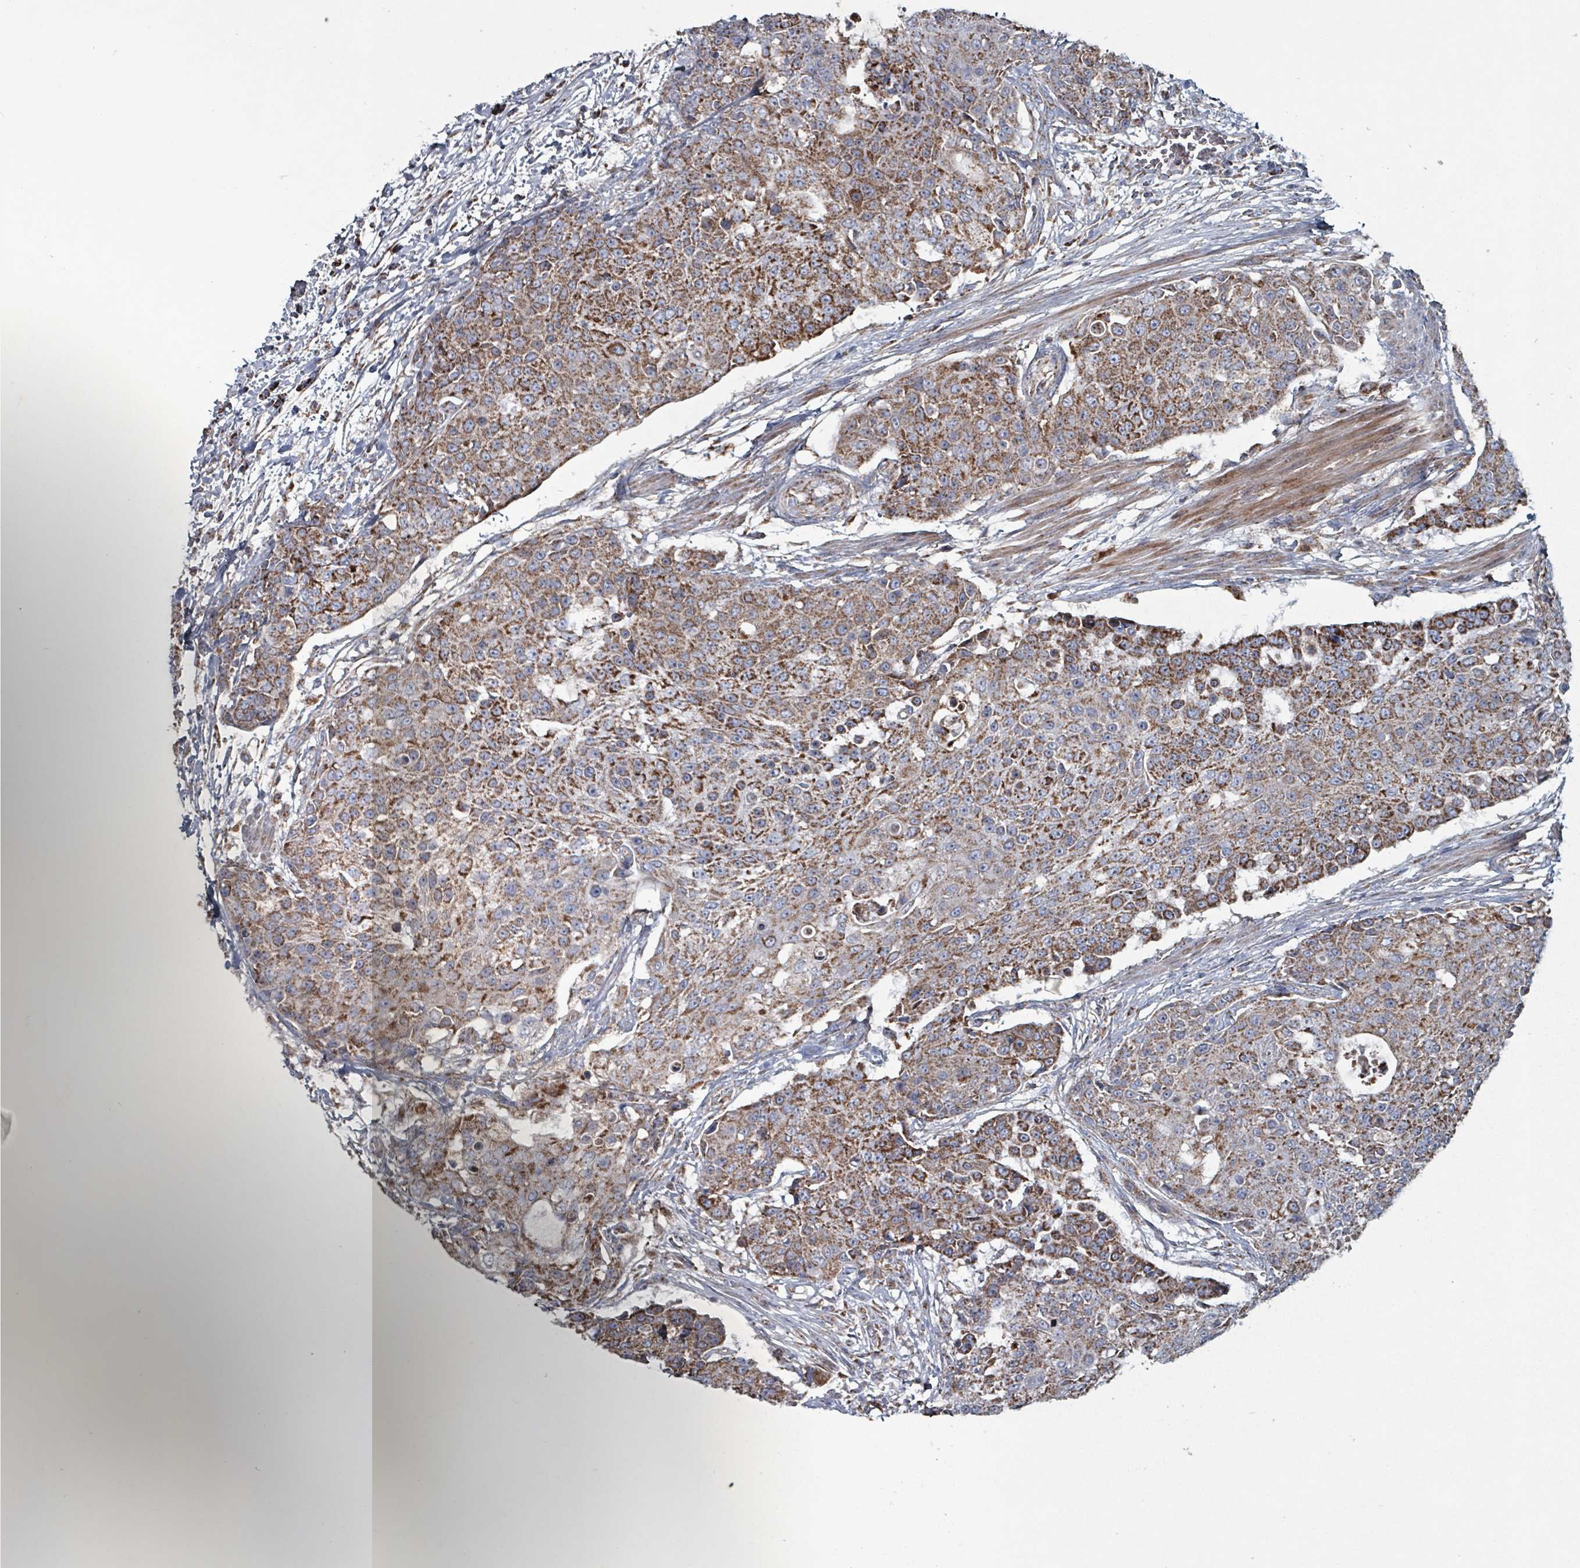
{"staining": {"intensity": "strong", "quantity": ">75%", "location": "cytoplasmic/membranous"}, "tissue": "urothelial cancer", "cell_type": "Tumor cells", "image_type": "cancer", "snomed": [{"axis": "morphology", "description": "Urothelial carcinoma, High grade"}, {"axis": "topography", "description": "Urinary bladder"}], "caption": "Human high-grade urothelial carcinoma stained with a brown dye reveals strong cytoplasmic/membranous positive positivity in approximately >75% of tumor cells.", "gene": "ABHD18", "patient": {"sex": "female", "age": 63}}